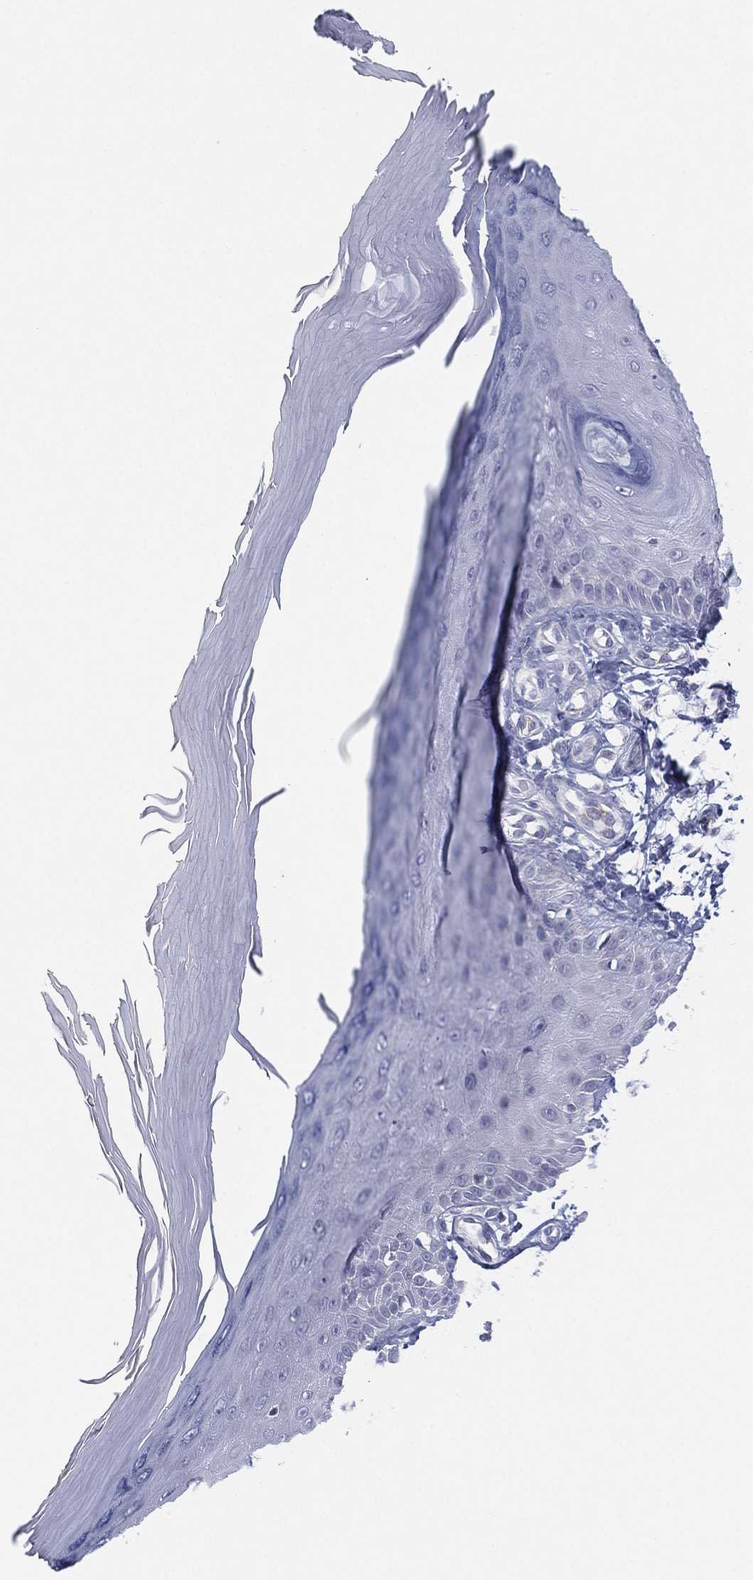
{"staining": {"intensity": "negative", "quantity": "none", "location": "none"}, "tissue": "skin", "cell_type": "Fibroblasts", "image_type": "normal", "snomed": [{"axis": "morphology", "description": "Normal tissue, NOS"}, {"axis": "morphology", "description": "Inflammation, NOS"}, {"axis": "morphology", "description": "Fibrosis, NOS"}, {"axis": "topography", "description": "Skin"}], "caption": "IHC image of unremarkable skin stained for a protein (brown), which exhibits no staining in fibroblasts. (DAB IHC, high magnification).", "gene": "MLF1", "patient": {"sex": "male", "age": 71}}